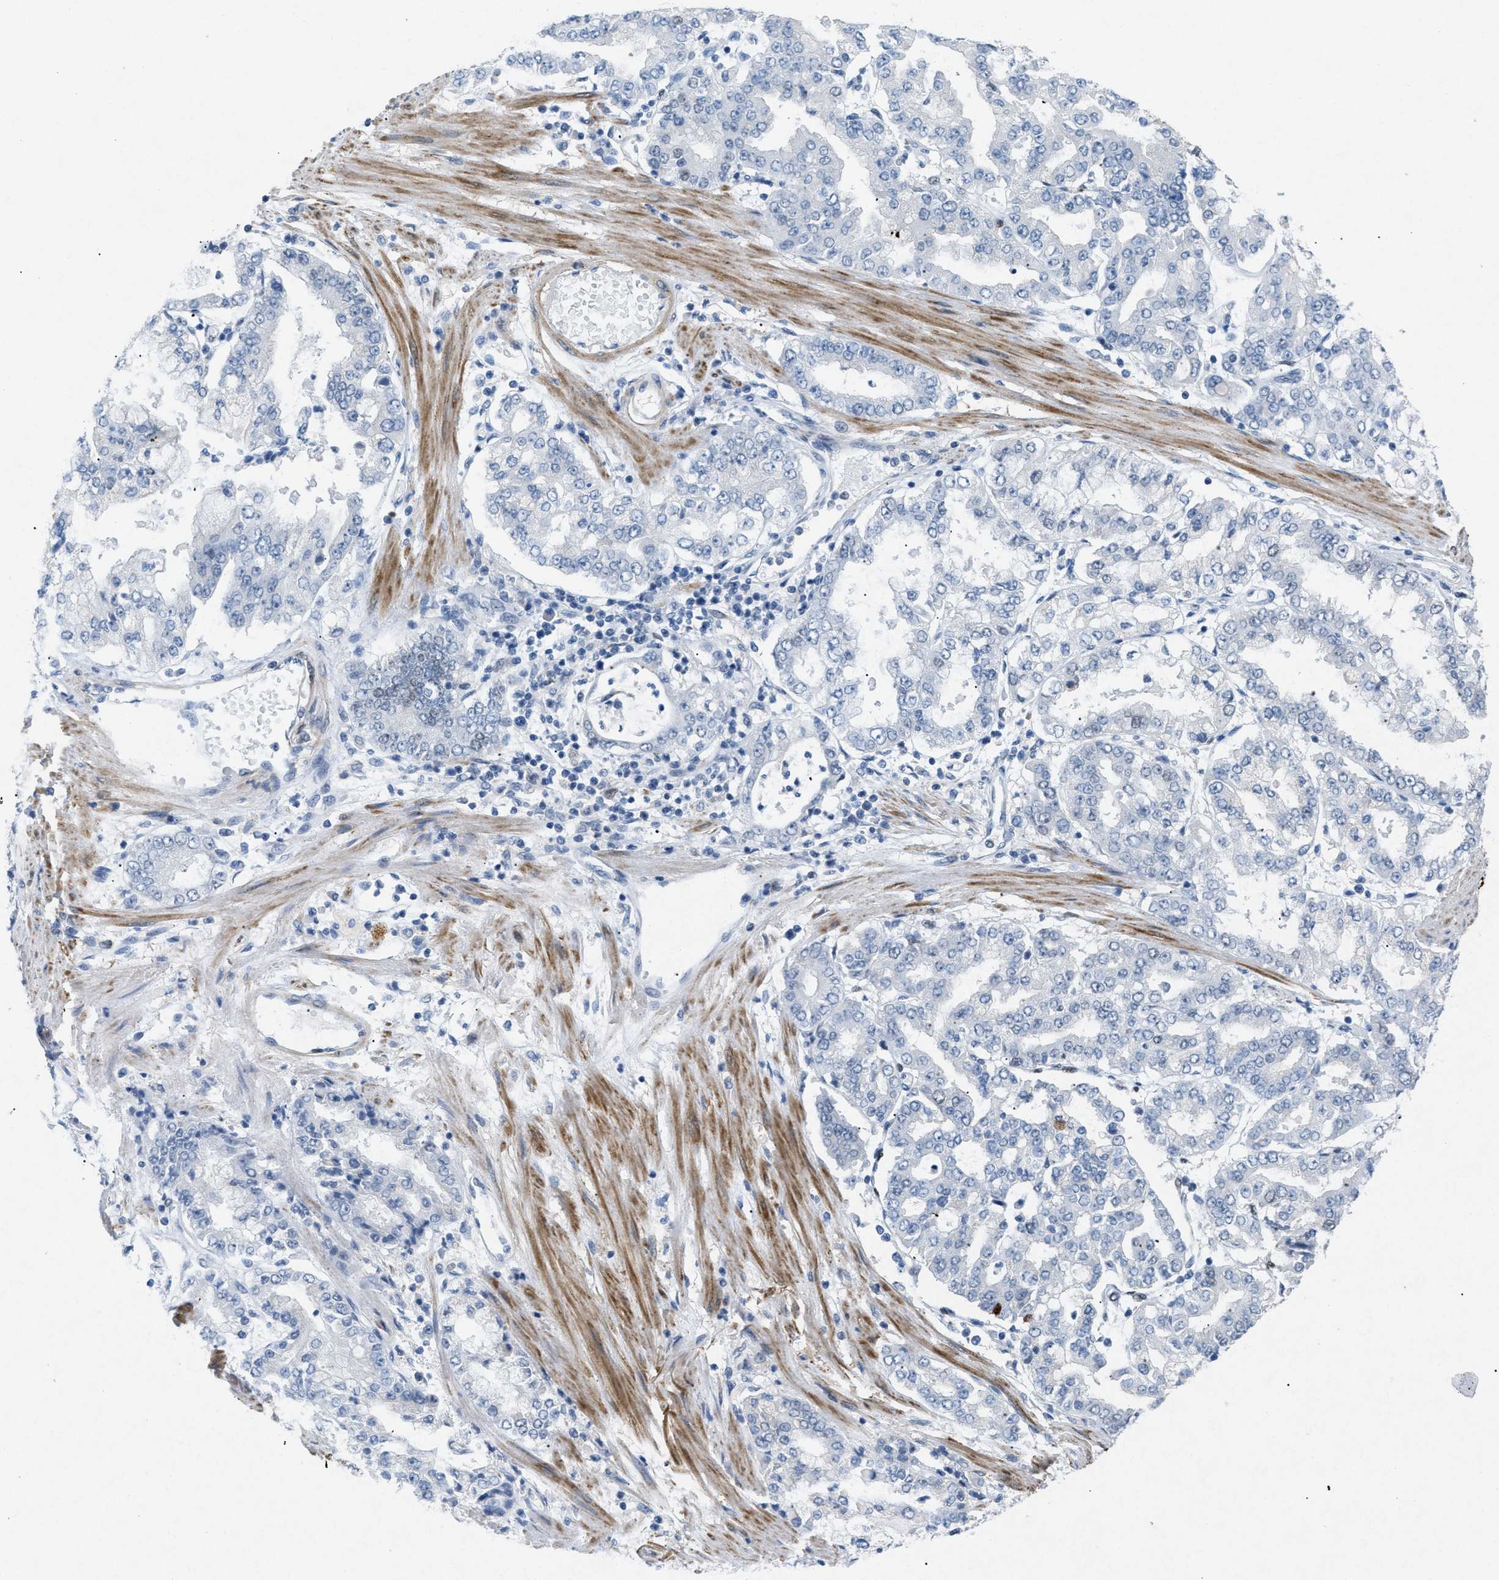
{"staining": {"intensity": "negative", "quantity": "none", "location": "none"}, "tissue": "stomach cancer", "cell_type": "Tumor cells", "image_type": "cancer", "snomed": [{"axis": "morphology", "description": "Adenocarcinoma, NOS"}, {"axis": "topography", "description": "Stomach"}], "caption": "DAB (3,3'-diaminobenzidine) immunohistochemical staining of human stomach adenocarcinoma reveals no significant staining in tumor cells. Brightfield microscopy of IHC stained with DAB (brown) and hematoxylin (blue), captured at high magnification.", "gene": "TASOR", "patient": {"sex": "male", "age": 76}}